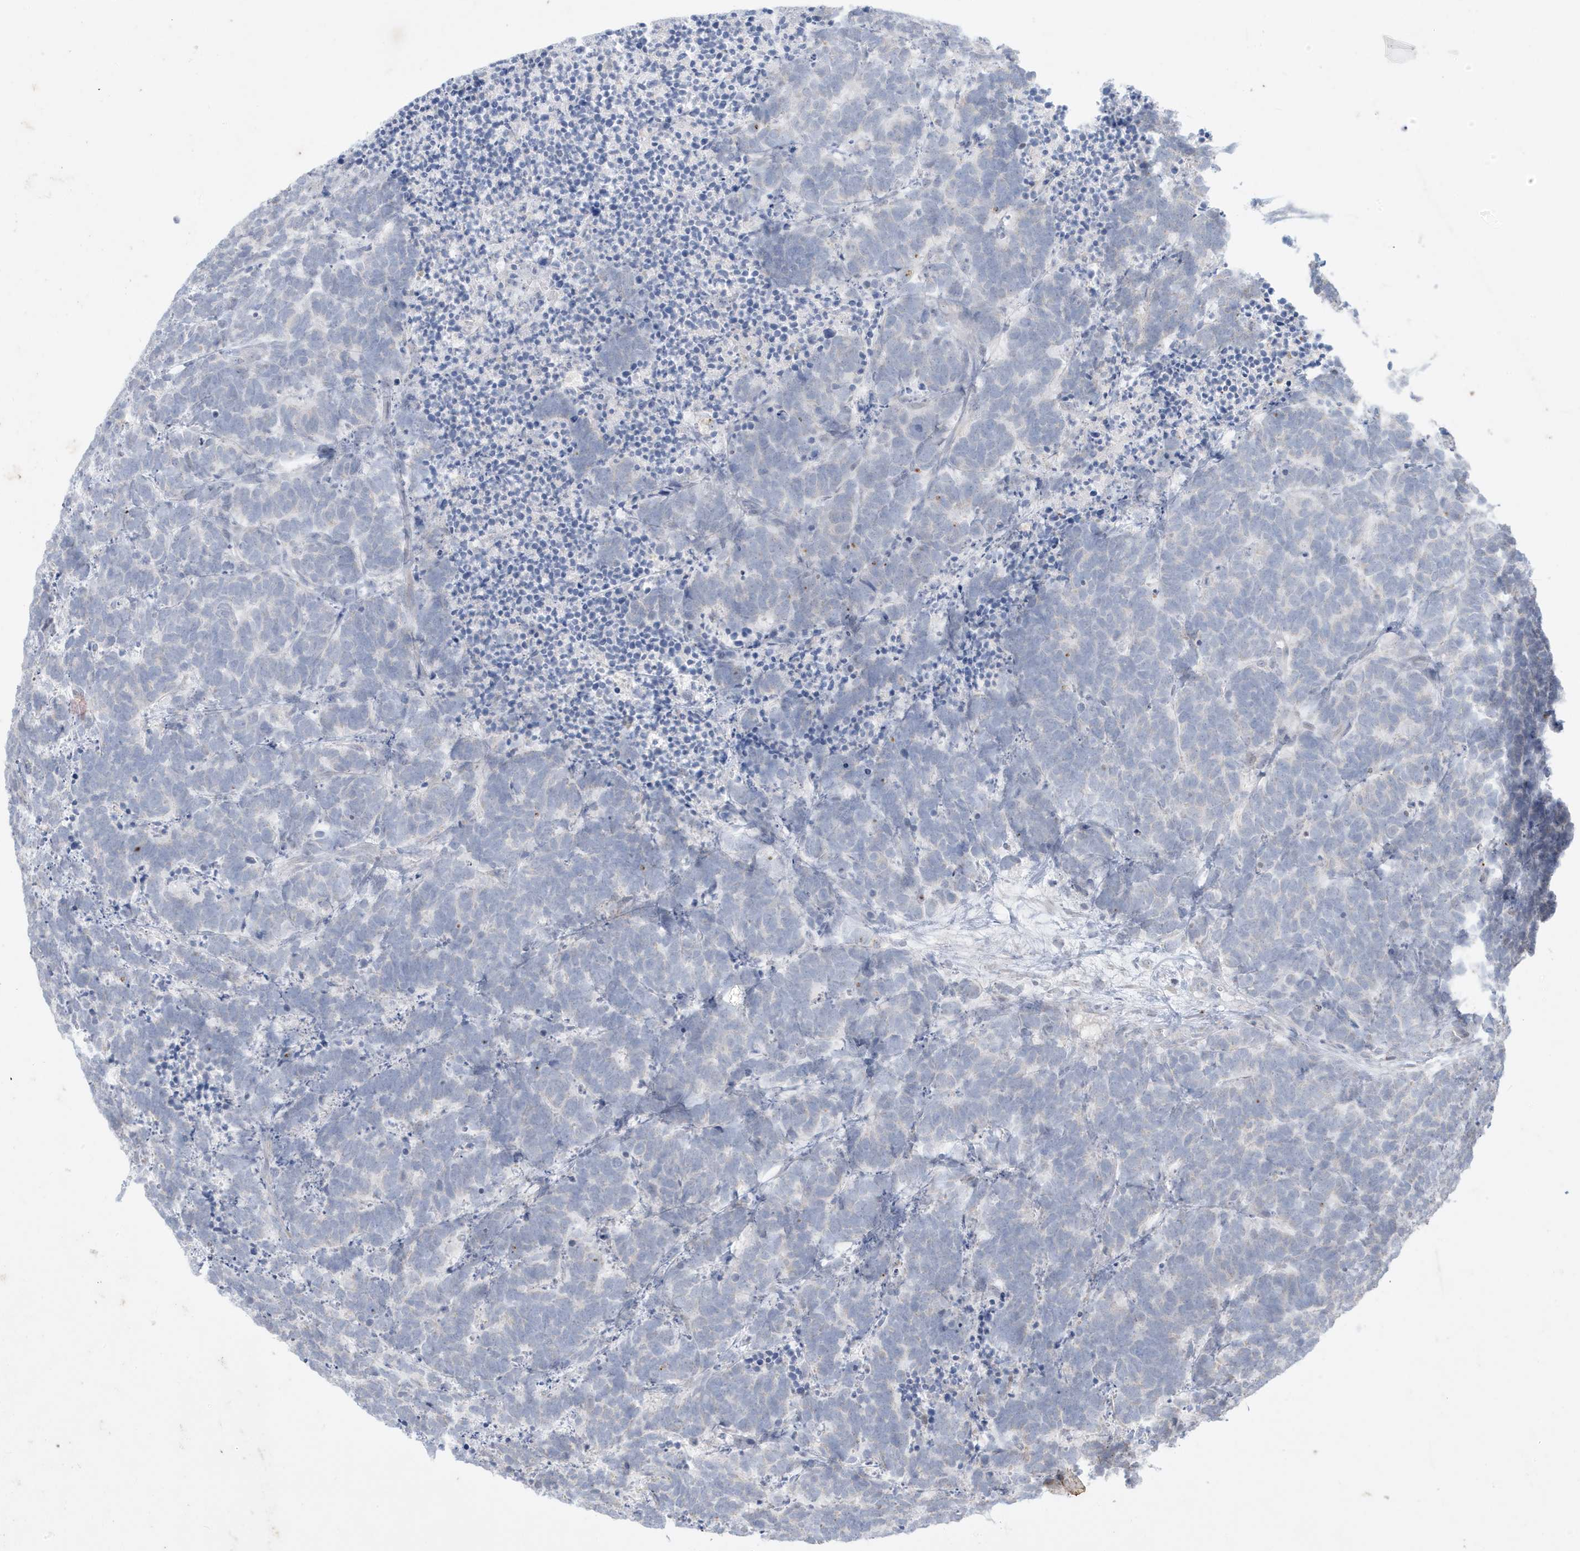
{"staining": {"intensity": "negative", "quantity": "none", "location": "none"}, "tissue": "carcinoid", "cell_type": "Tumor cells", "image_type": "cancer", "snomed": [{"axis": "morphology", "description": "Carcinoma, NOS"}, {"axis": "morphology", "description": "Carcinoid, malignant, NOS"}, {"axis": "topography", "description": "Urinary bladder"}], "caption": "The photomicrograph displays no significant expression in tumor cells of carcinoid.", "gene": "FNDC1", "patient": {"sex": "male", "age": 57}}